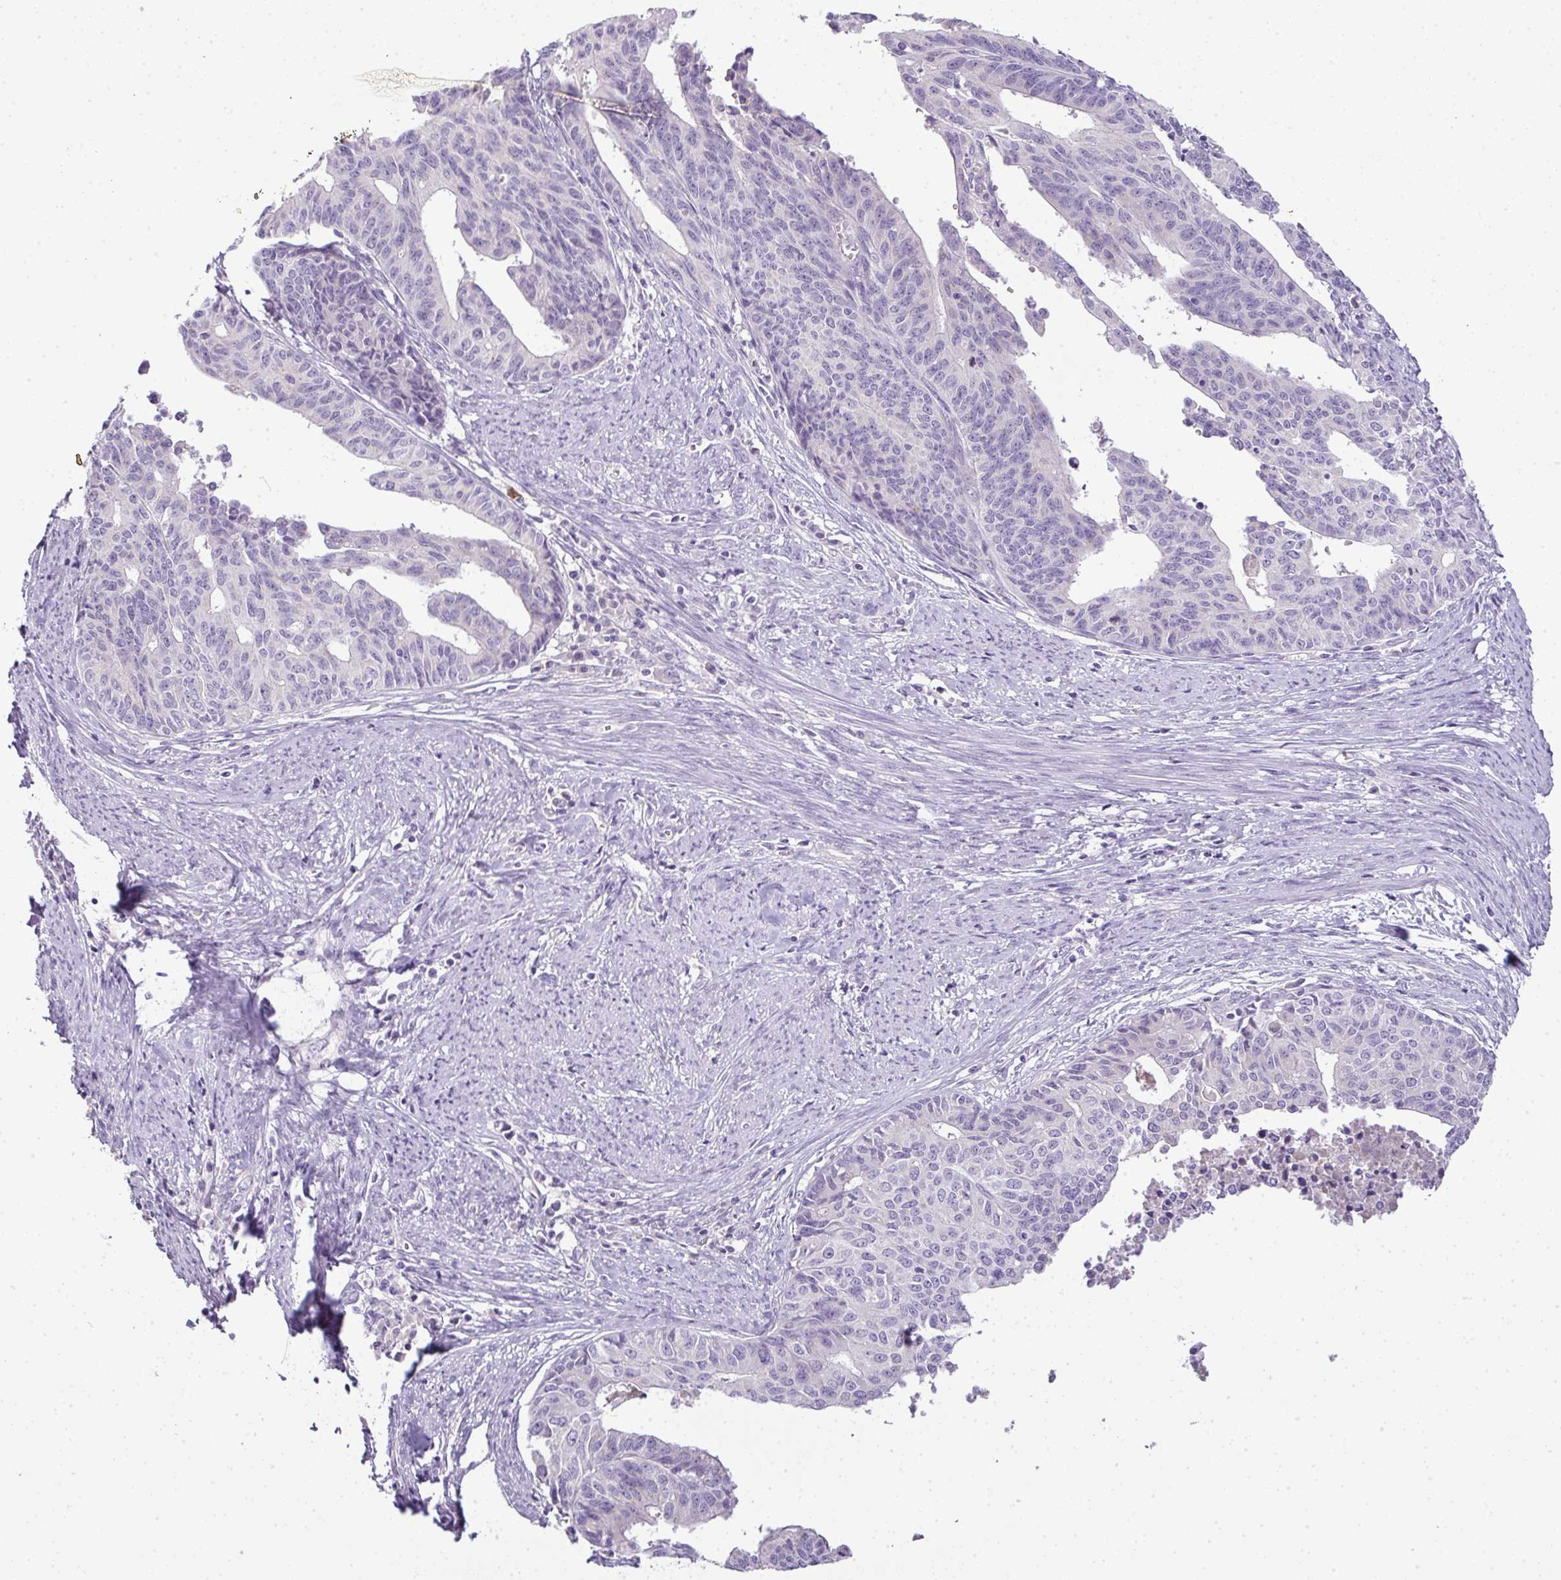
{"staining": {"intensity": "negative", "quantity": "none", "location": "none"}, "tissue": "endometrial cancer", "cell_type": "Tumor cells", "image_type": "cancer", "snomed": [{"axis": "morphology", "description": "Adenocarcinoma, NOS"}, {"axis": "topography", "description": "Endometrium"}], "caption": "IHC micrograph of endometrial cancer stained for a protein (brown), which displays no positivity in tumor cells.", "gene": "CMPK1", "patient": {"sex": "female", "age": 65}}